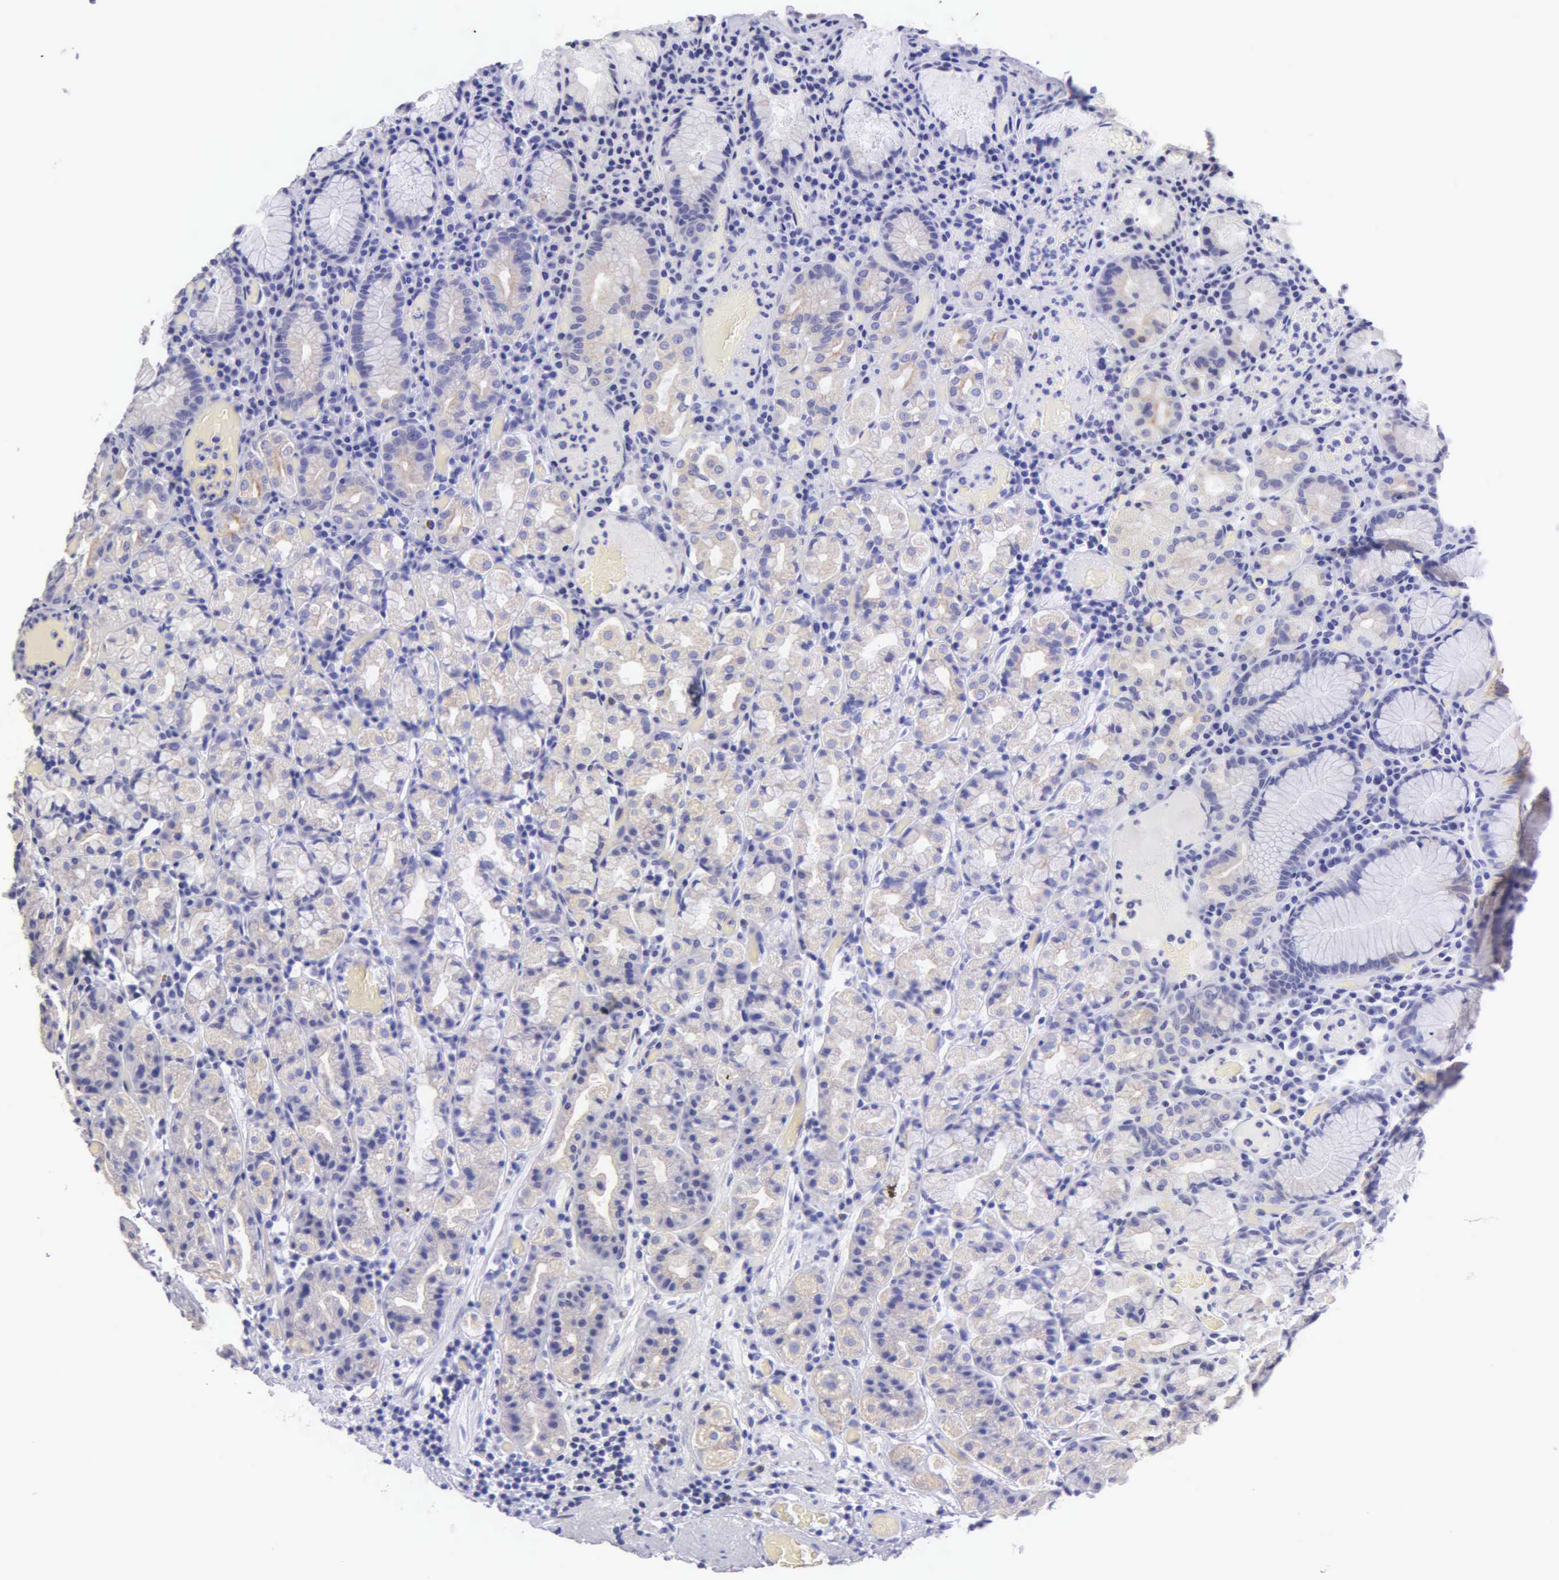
{"staining": {"intensity": "strong", "quantity": "<25%", "location": "cytoplasmic/membranous"}, "tissue": "stomach", "cell_type": "Glandular cells", "image_type": "normal", "snomed": [{"axis": "morphology", "description": "Normal tissue, NOS"}, {"axis": "topography", "description": "Stomach, lower"}], "caption": "The immunohistochemical stain shows strong cytoplasmic/membranous staining in glandular cells of normal stomach. (Brightfield microscopy of DAB IHC at high magnification).", "gene": "KRT17", "patient": {"sex": "male", "age": 58}}